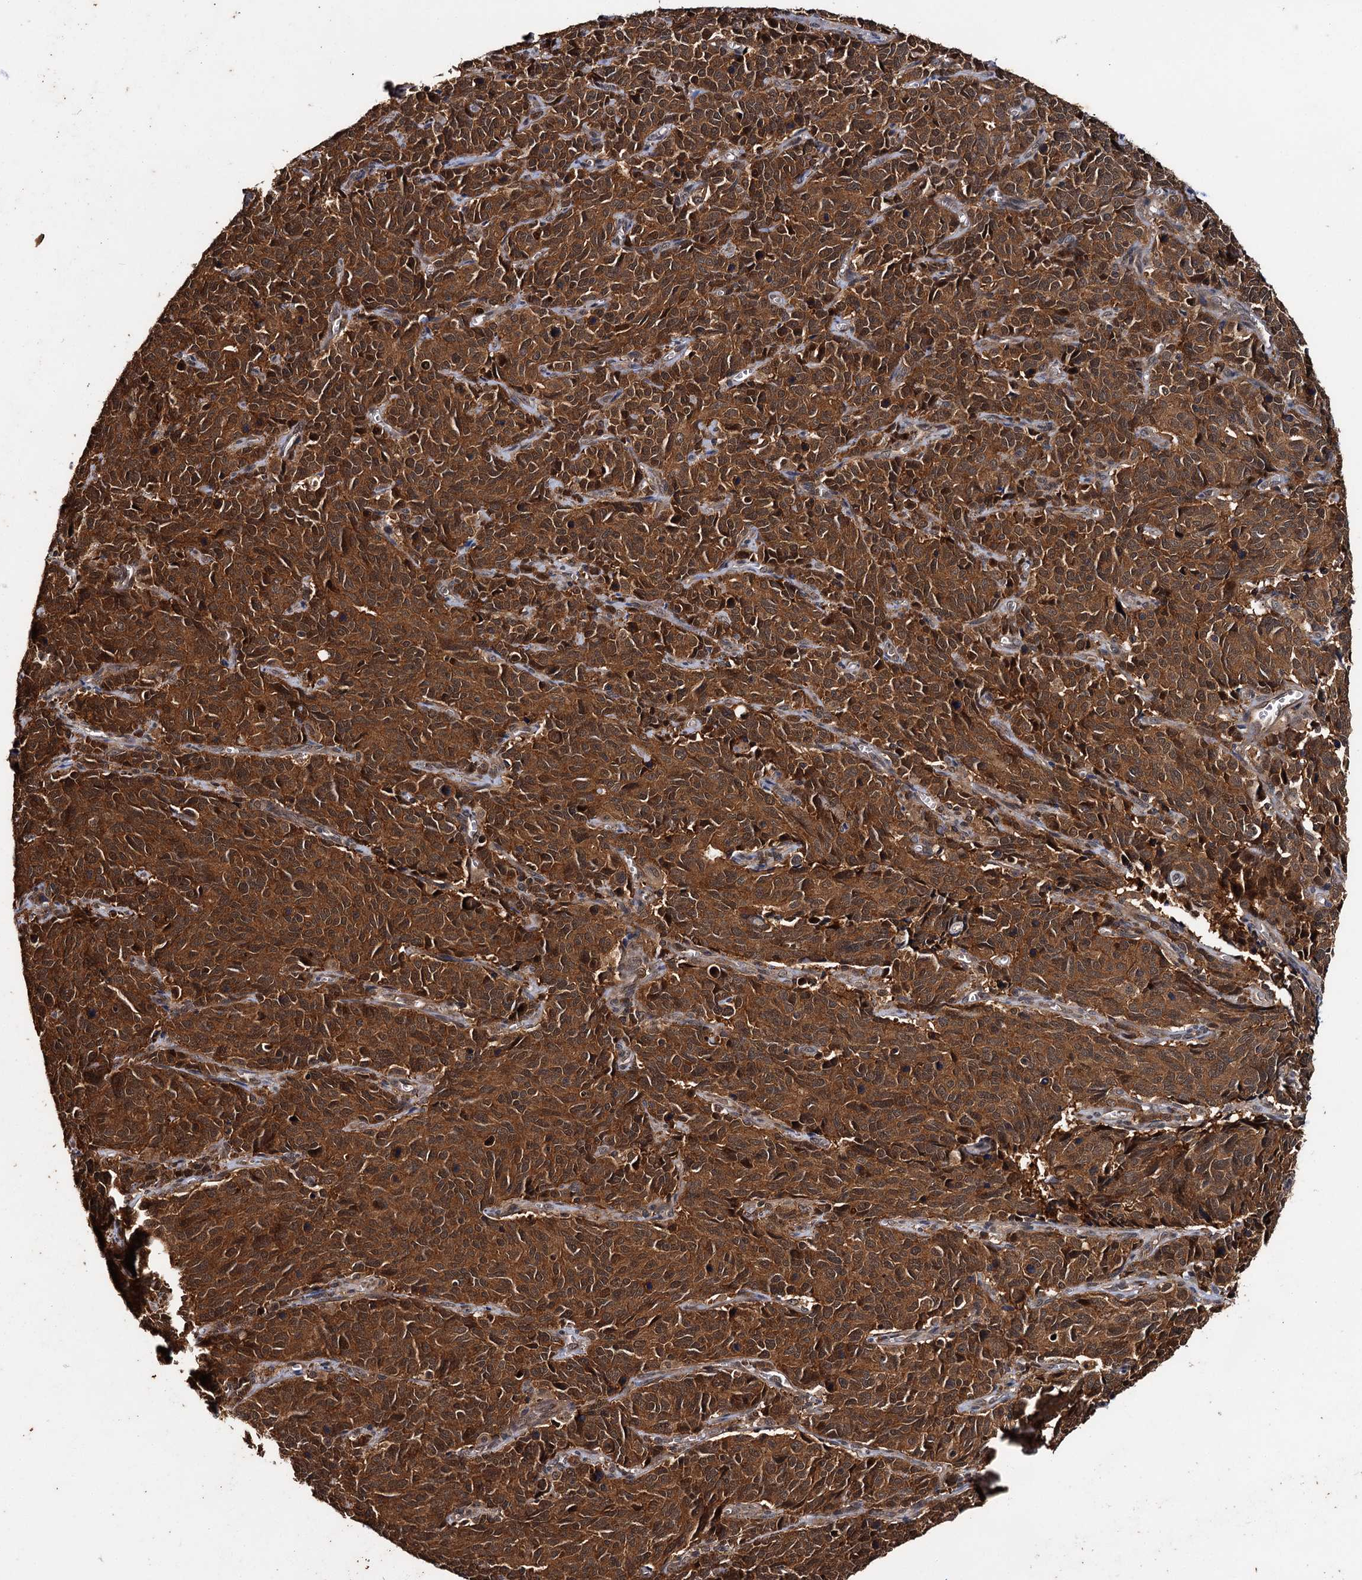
{"staining": {"intensity": "strong", "quantity": ">75%", "location": "cytoplasmic/membranous"}, "tissue": "cervical cancer", "cell_type": "Tumor cells", "image_type": "cancer", "snomed": [{"axis": "morphology", "description": "Squamous cell carcinoma, NOS"}, {"axis": "topography", "description": "Cervix"}], "caption": "Immunohistochemical staining of cervical cancer (squamous cell carcinoma) demonstrates high levels of strong cytoplasmic/membranous positivity in approximately >75% of tumor cells.", "gene": "SLC46A3", "patient": {"sex": "female", "age": 60}}